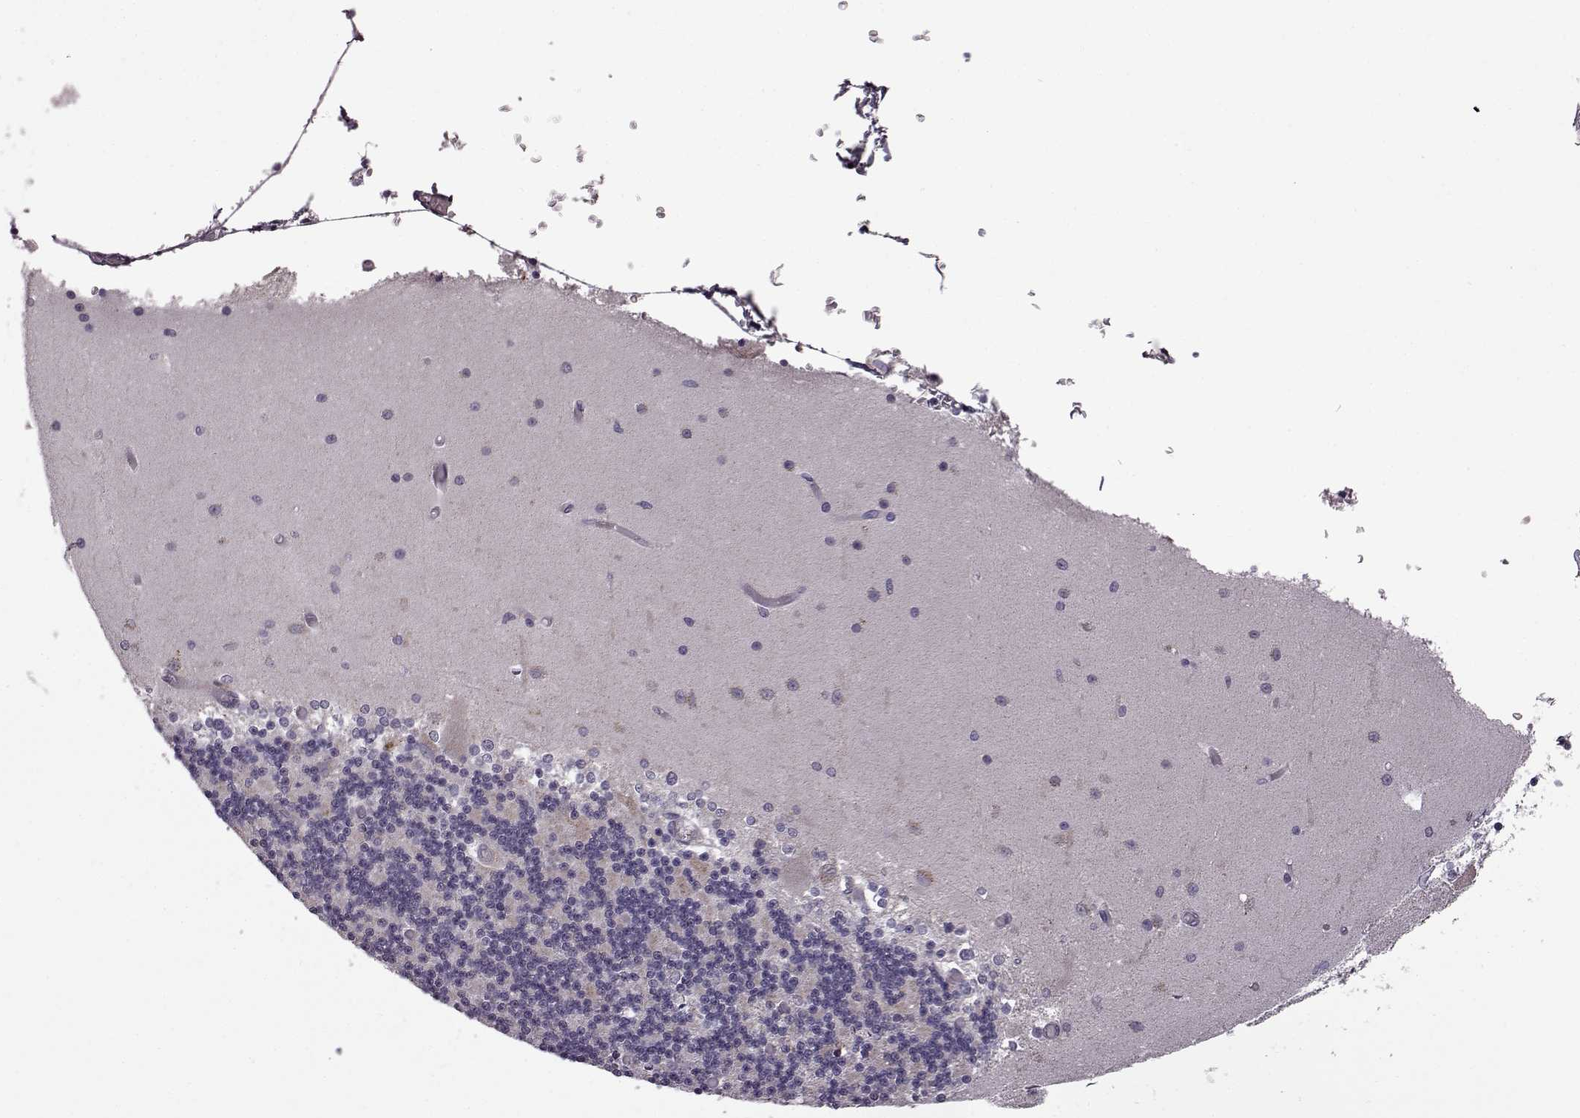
{"staining": {"intensity": "negative", "quantity": "none", "location": "none"}, "tissue": "cerebellum", "cell_type": "Cells in granular layer", "image_type": "normal", "snomed": [{"axis": "morphology", "description": "Normal tissue, NOS"}, {"axis": "topography", "description": "Cerebellum"}], "caption": "IHC photomicrograph of benign cerebellum: cerebellum stained with DAB (3,3'-diaminobenzidine) exhibits no significant protein positivity in cells in granular layer.", "gene": "DOK2", "patient": {"sex": "female", "age": 28}}